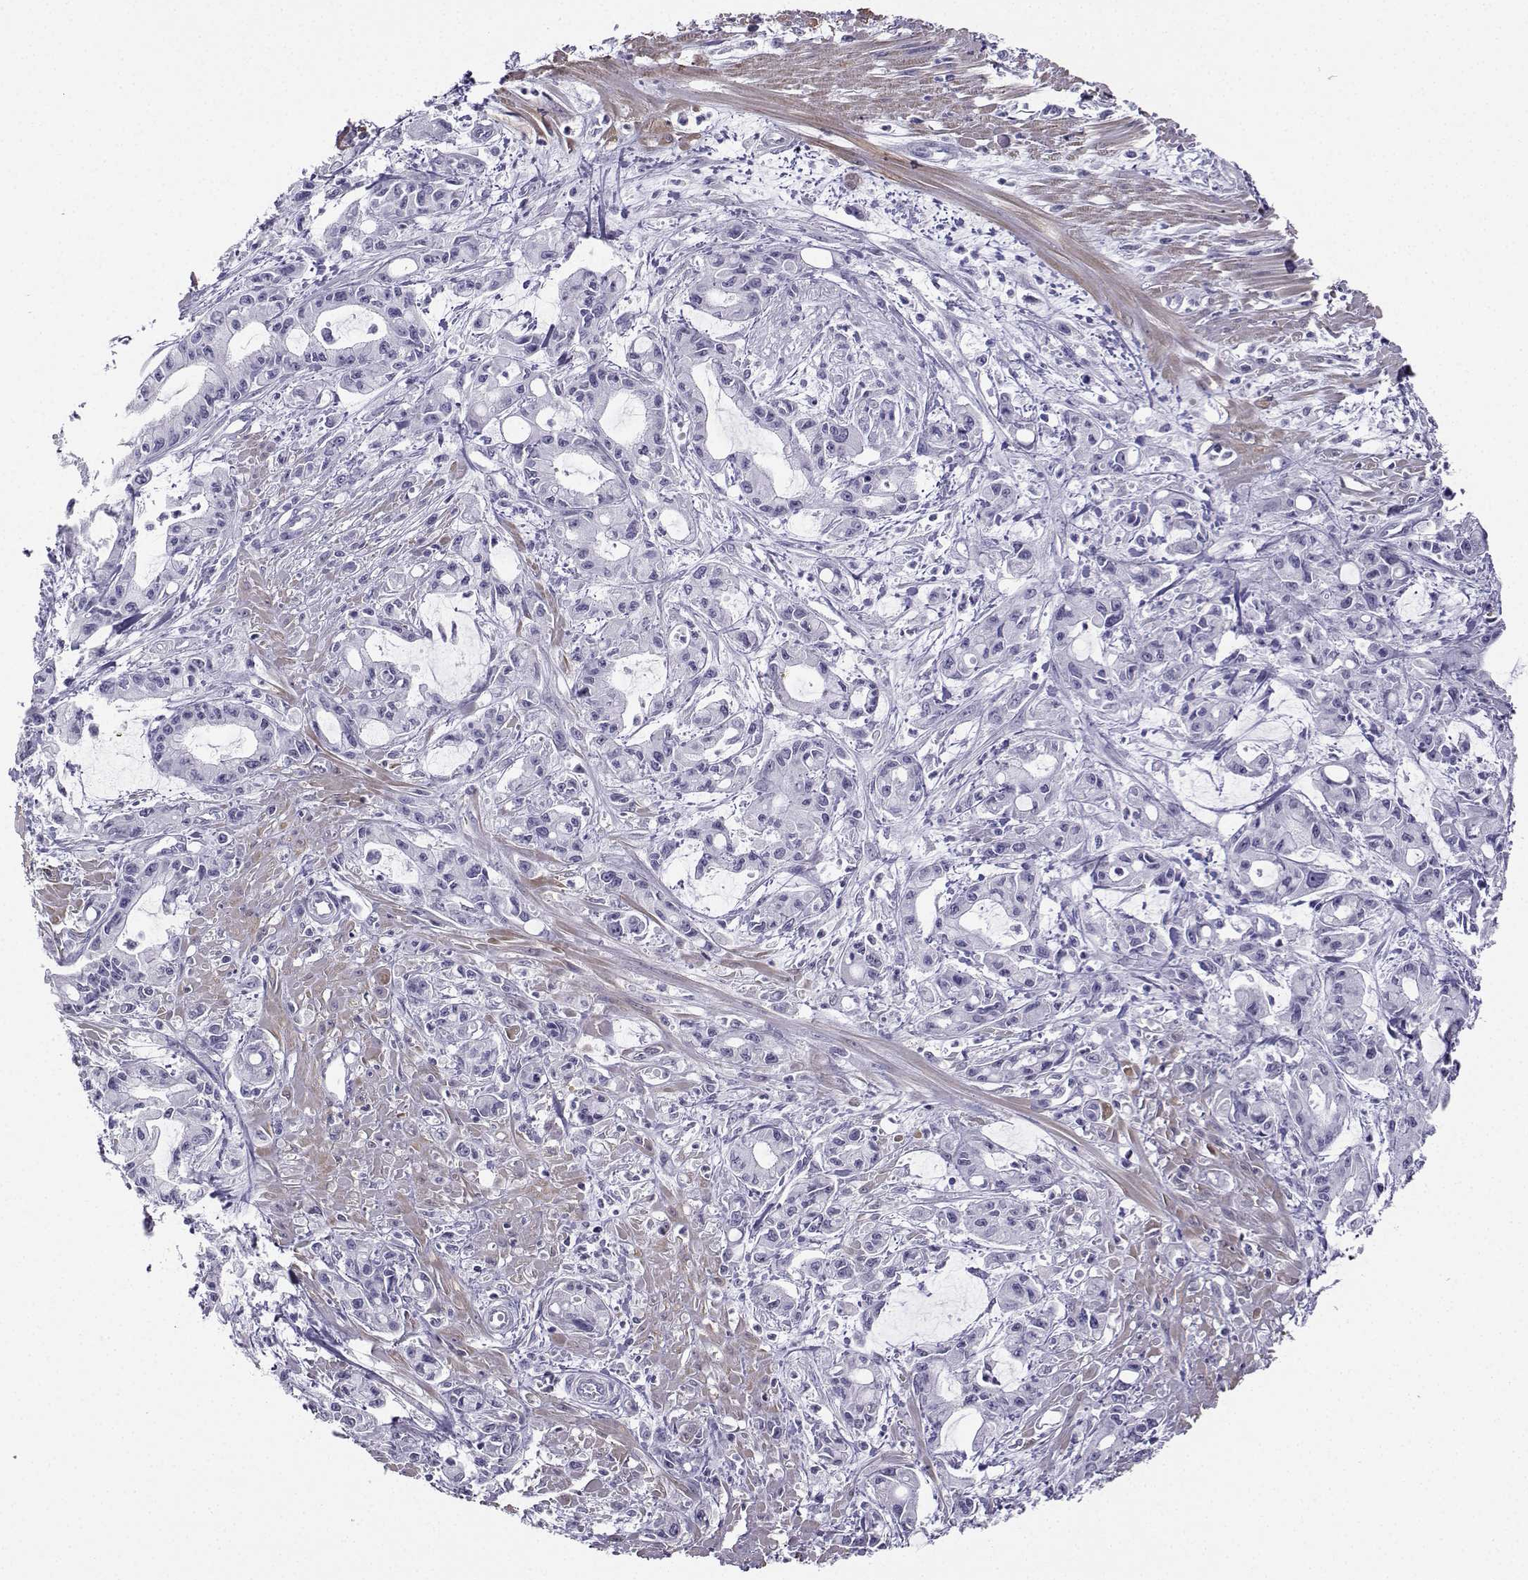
{"staining": {"intensity": "negative", "quantity": "none", "location": "none"}, "tissue": "pancreatic cancer", "cell_type": "Tumor cells", "image_type": "cancer", "snomed": [{"axis": "morphology", "description": "Adenocarcinoma, NOS"}, {"axis": "topography", "description": "Pancreas"}], "caption": "High power microscopy histopathology image of an immunohistochemistry histopathology image of pancreatic adenocarcinoma, revealing no significant staining in tumor cells.", "gene": "KIF17", "patient": {"sex": "male", "age": 48}}